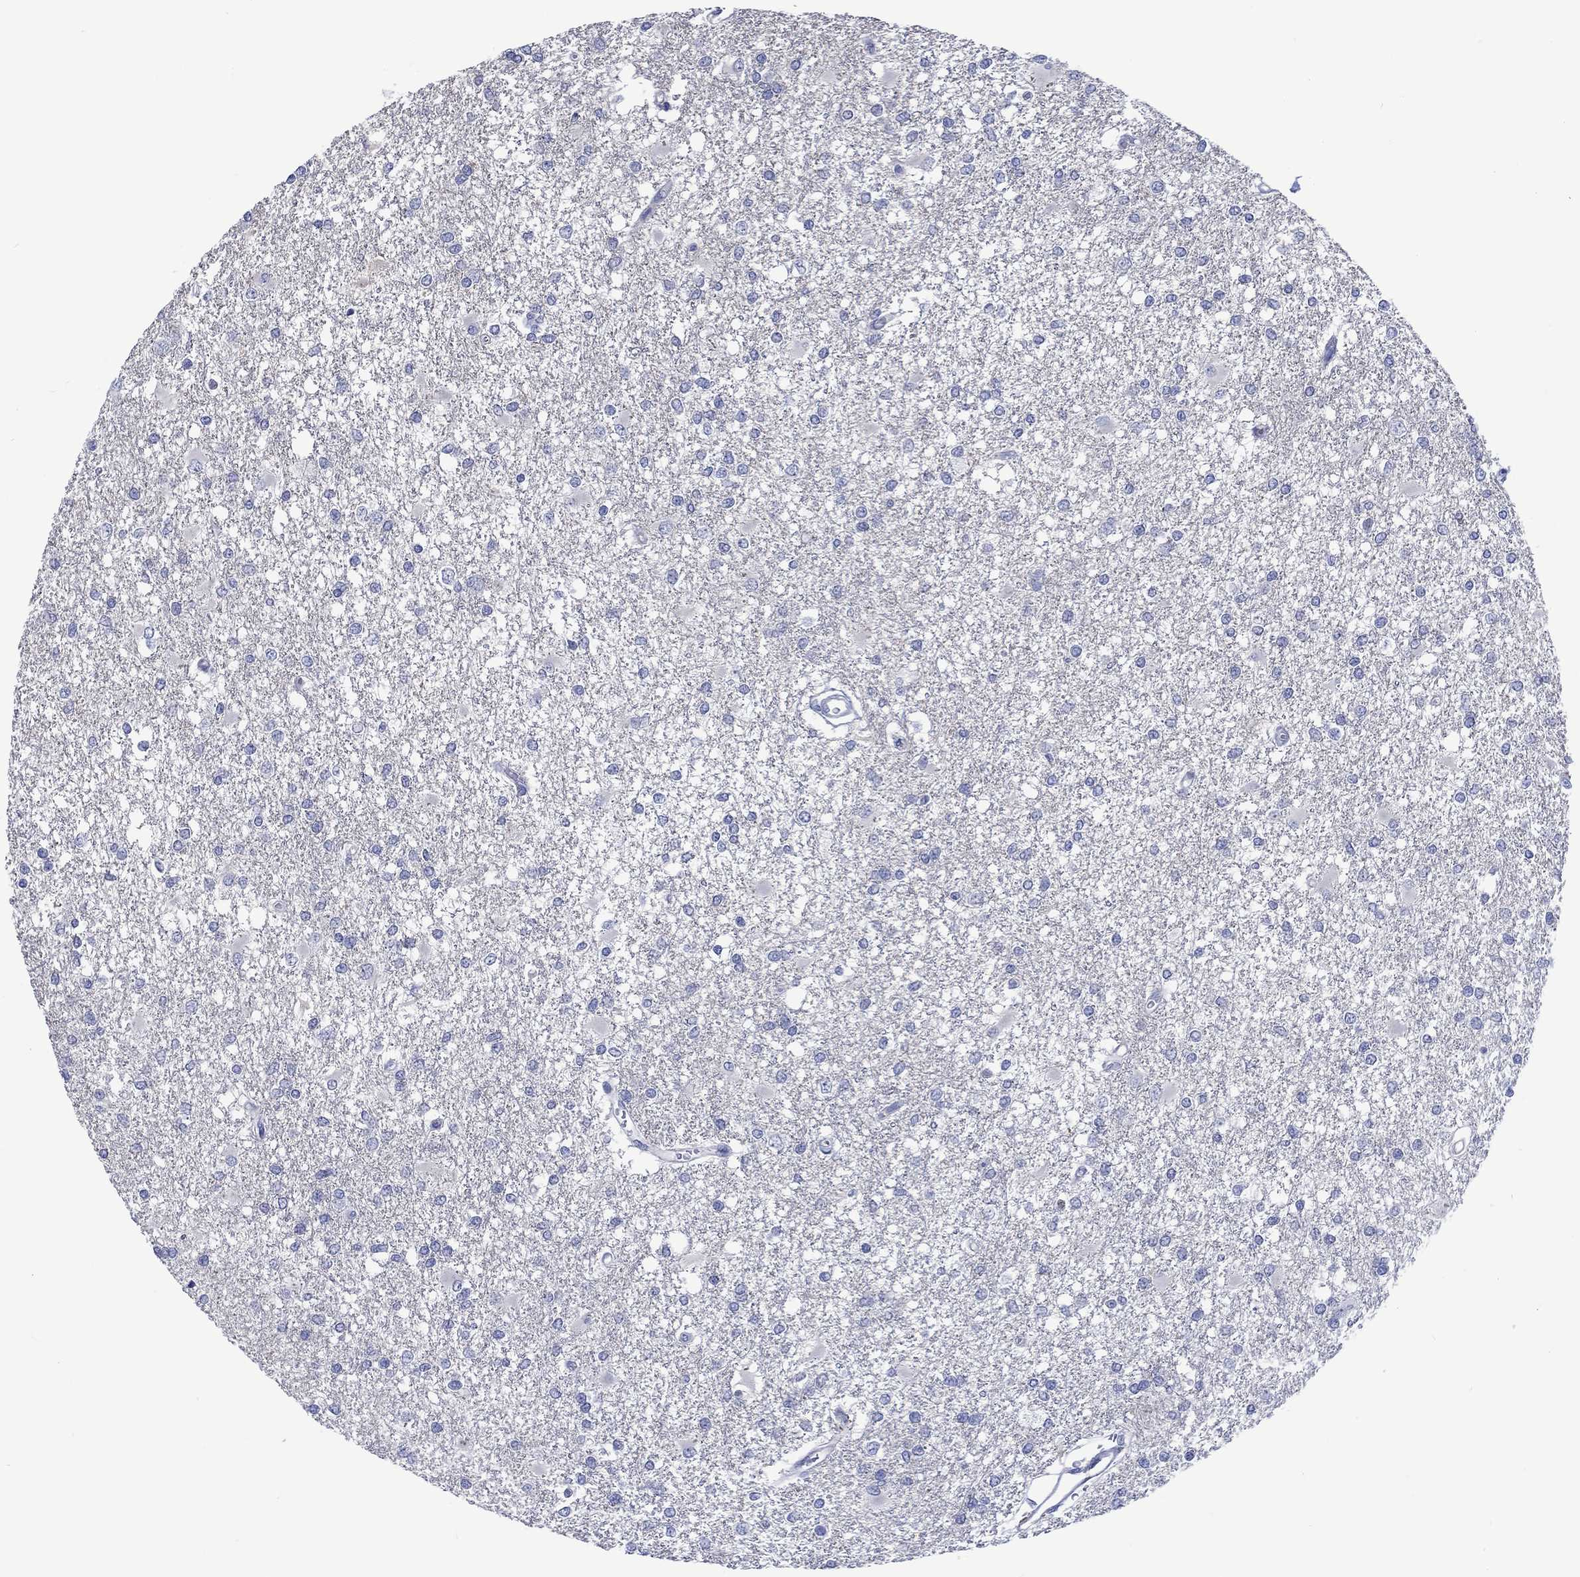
{"staining": {"intensity": "negative", "quantity": "none", "location": "none"}, "tissue": "glioma", "cell_type": "Tumor cells", "image_type": "cancer", "snomed": [{"axis": "morphology", "description": "Glioma, malignant, High grade"}, {"axis": "topography", "description": "Cerebral cortex"}], "caption": "This image is of glioma stained with IHC to label a protein in brown with the nuclei are counter-stained blue. There is no expression in tumor cells. (DAB immunohistochemistry (IHC) visualized using brightfield microscopy, high magnification).", "gene": "TOMM20L", "patient": {"sex": "male", "age": 79}}